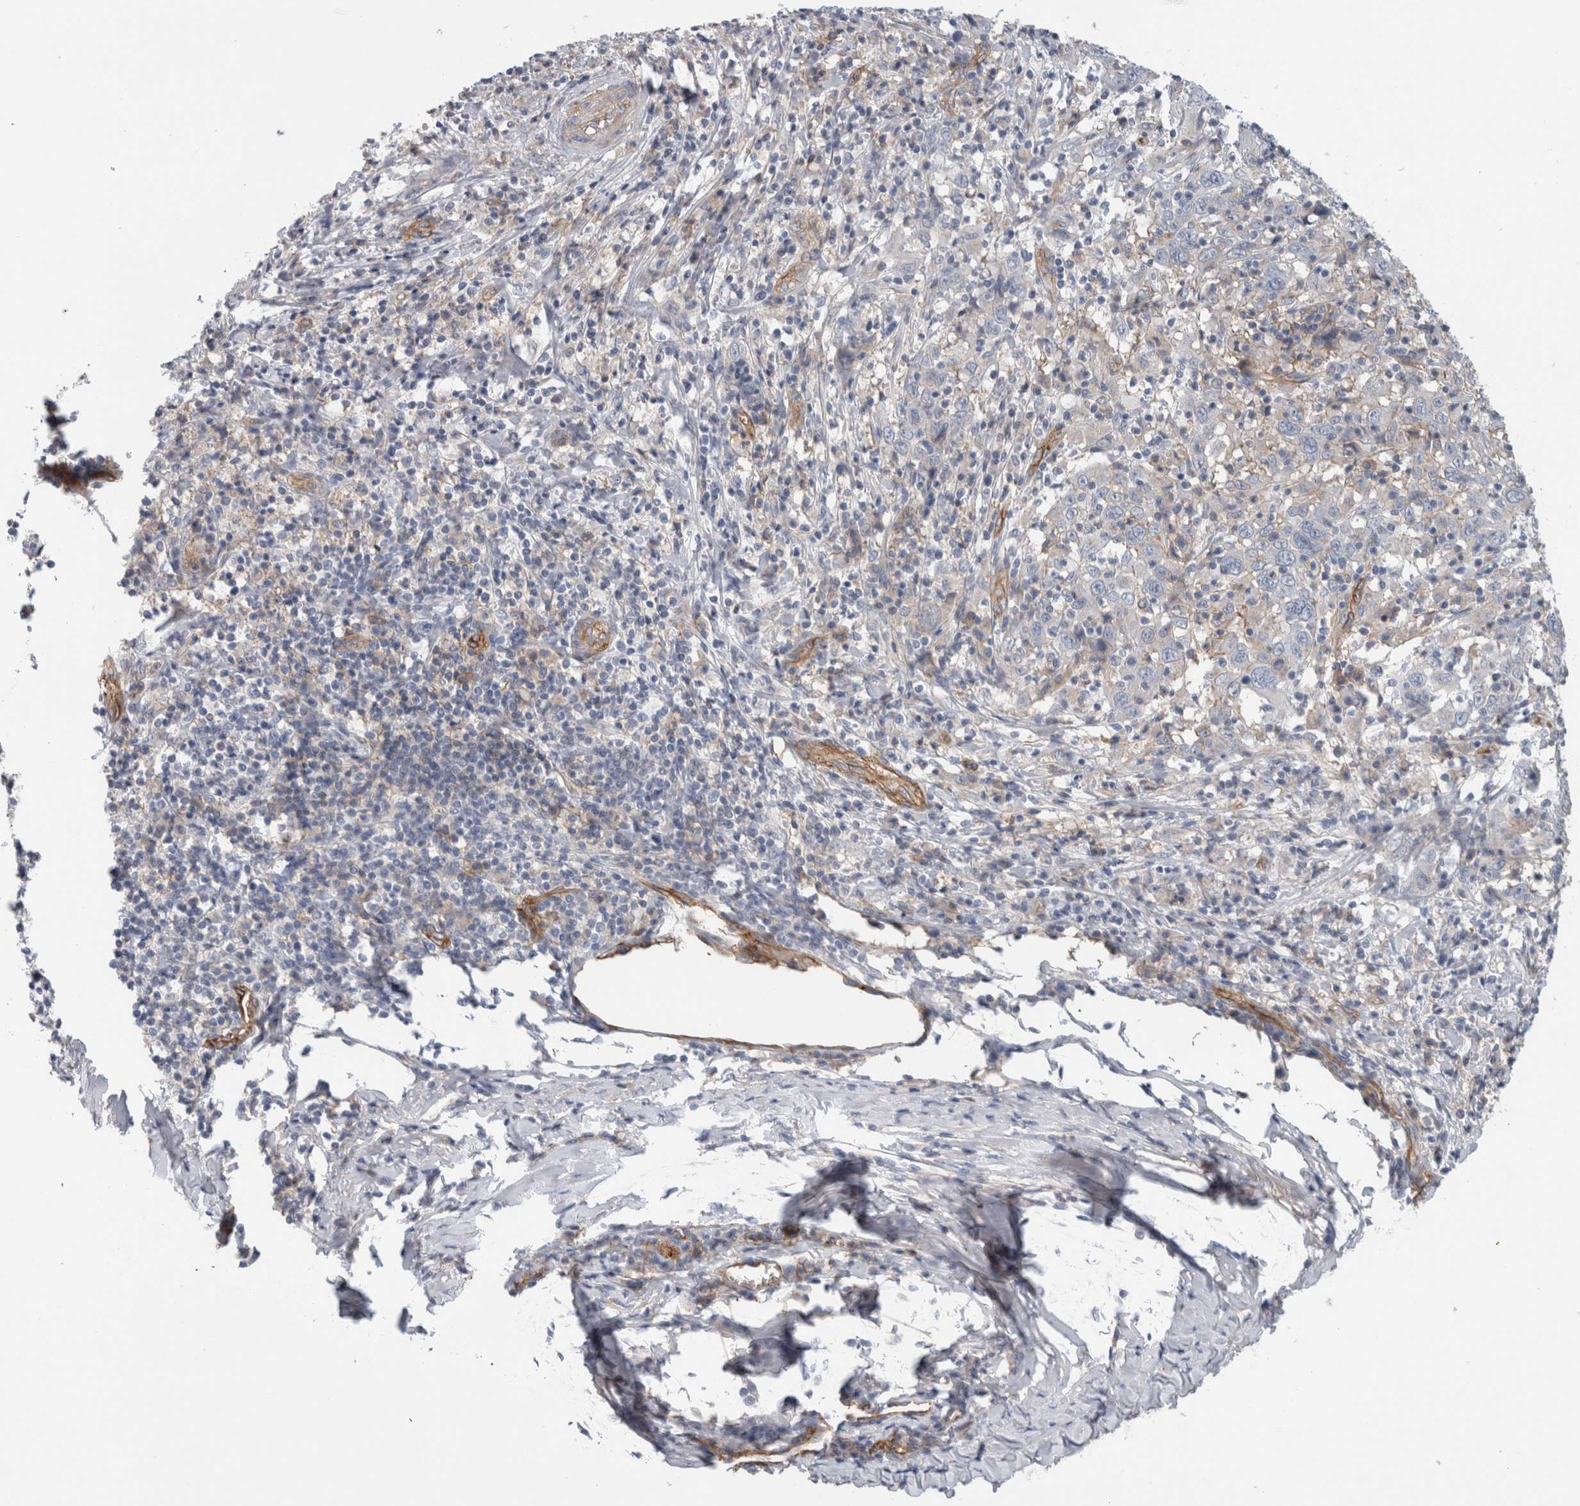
{"staining": {"intensity": "negative", "quantity": "none", "location": "none"}, "tissue": "cervical cancer", "cell_type": "Tumor cells", "image_type": "cancer", "snomed": [{"axis": "morphology", "description": "Squamous cell carcinoma, NOS"}, {"axis": "topography", "description": "Cervix"}], "caption": "An immunohistochemistry histopathology image of cervical cancer (squamous cell carcinoma) is shown. There is no staining in tumor cells of cervical cancer (squamous cell carcinoma).", "gene": "CD59", "patient": {"sex": "female", "age": 46}}